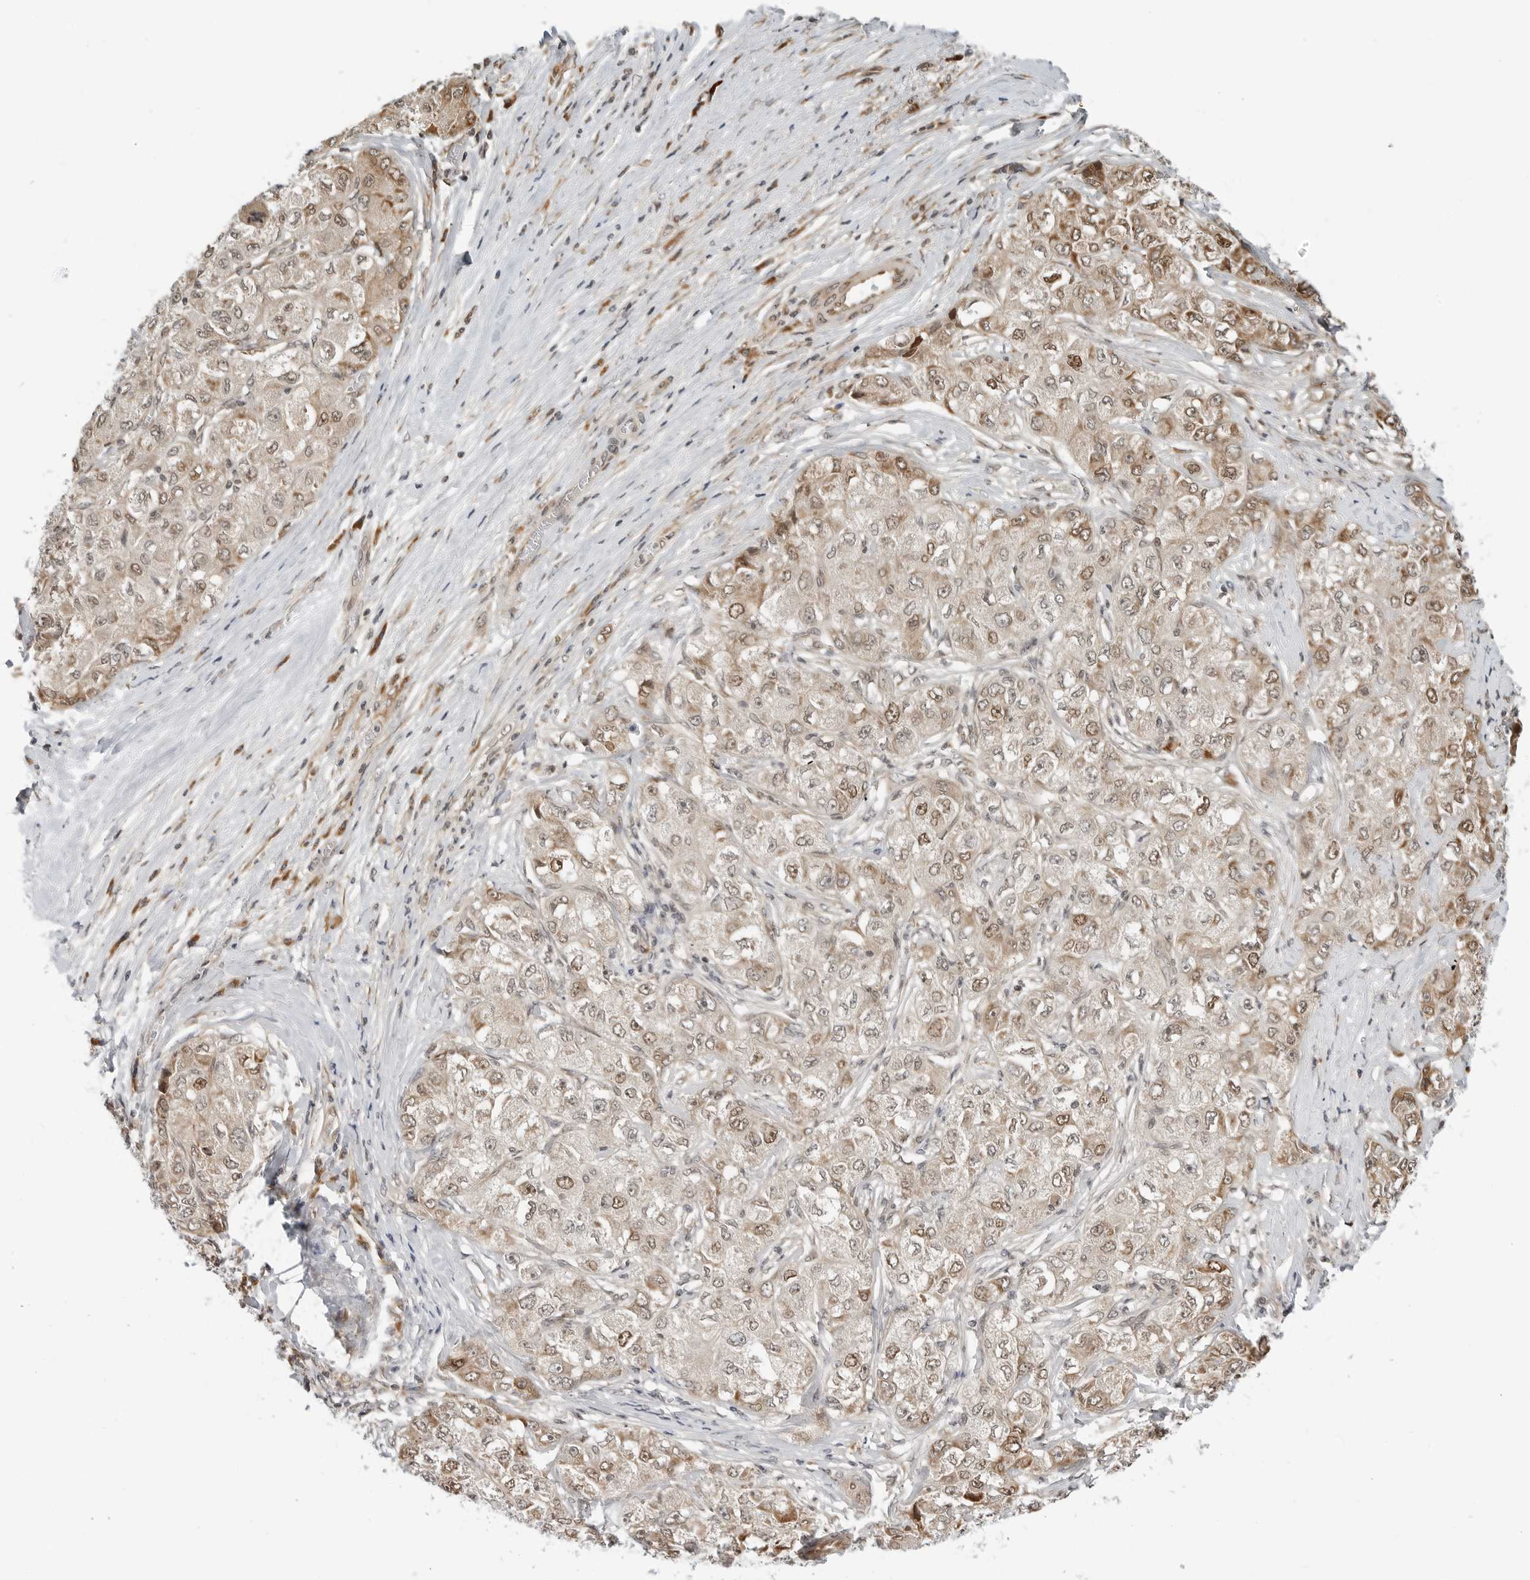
{"staining": {"intensity": "weak", "quantity": ">75%", "location": "cytoplasmic/membranous,nuclear"}, "tissue": "liver cancer", "cell_type": "Tumor cells", "image_type": "cancer", "snomed": [{"axis": "morphology", "description": "Carcinoma, Hepatocellular, NOS"}, {"axis": "topography", "description": "Liver"}], "caption": "Protein analysis of liver cancer (hepatocellular carcinoma) tissue reveals weak cytoplasmic/membranous and nuclear staining in about >75% of tumor cells. The staining is performed using DAB brown chromogen to label protein expression. The nuclei are counter-stained blue using hematoxylin.", "gene": "TIPRL", "patient": {"sex": "male", "age": 80}}